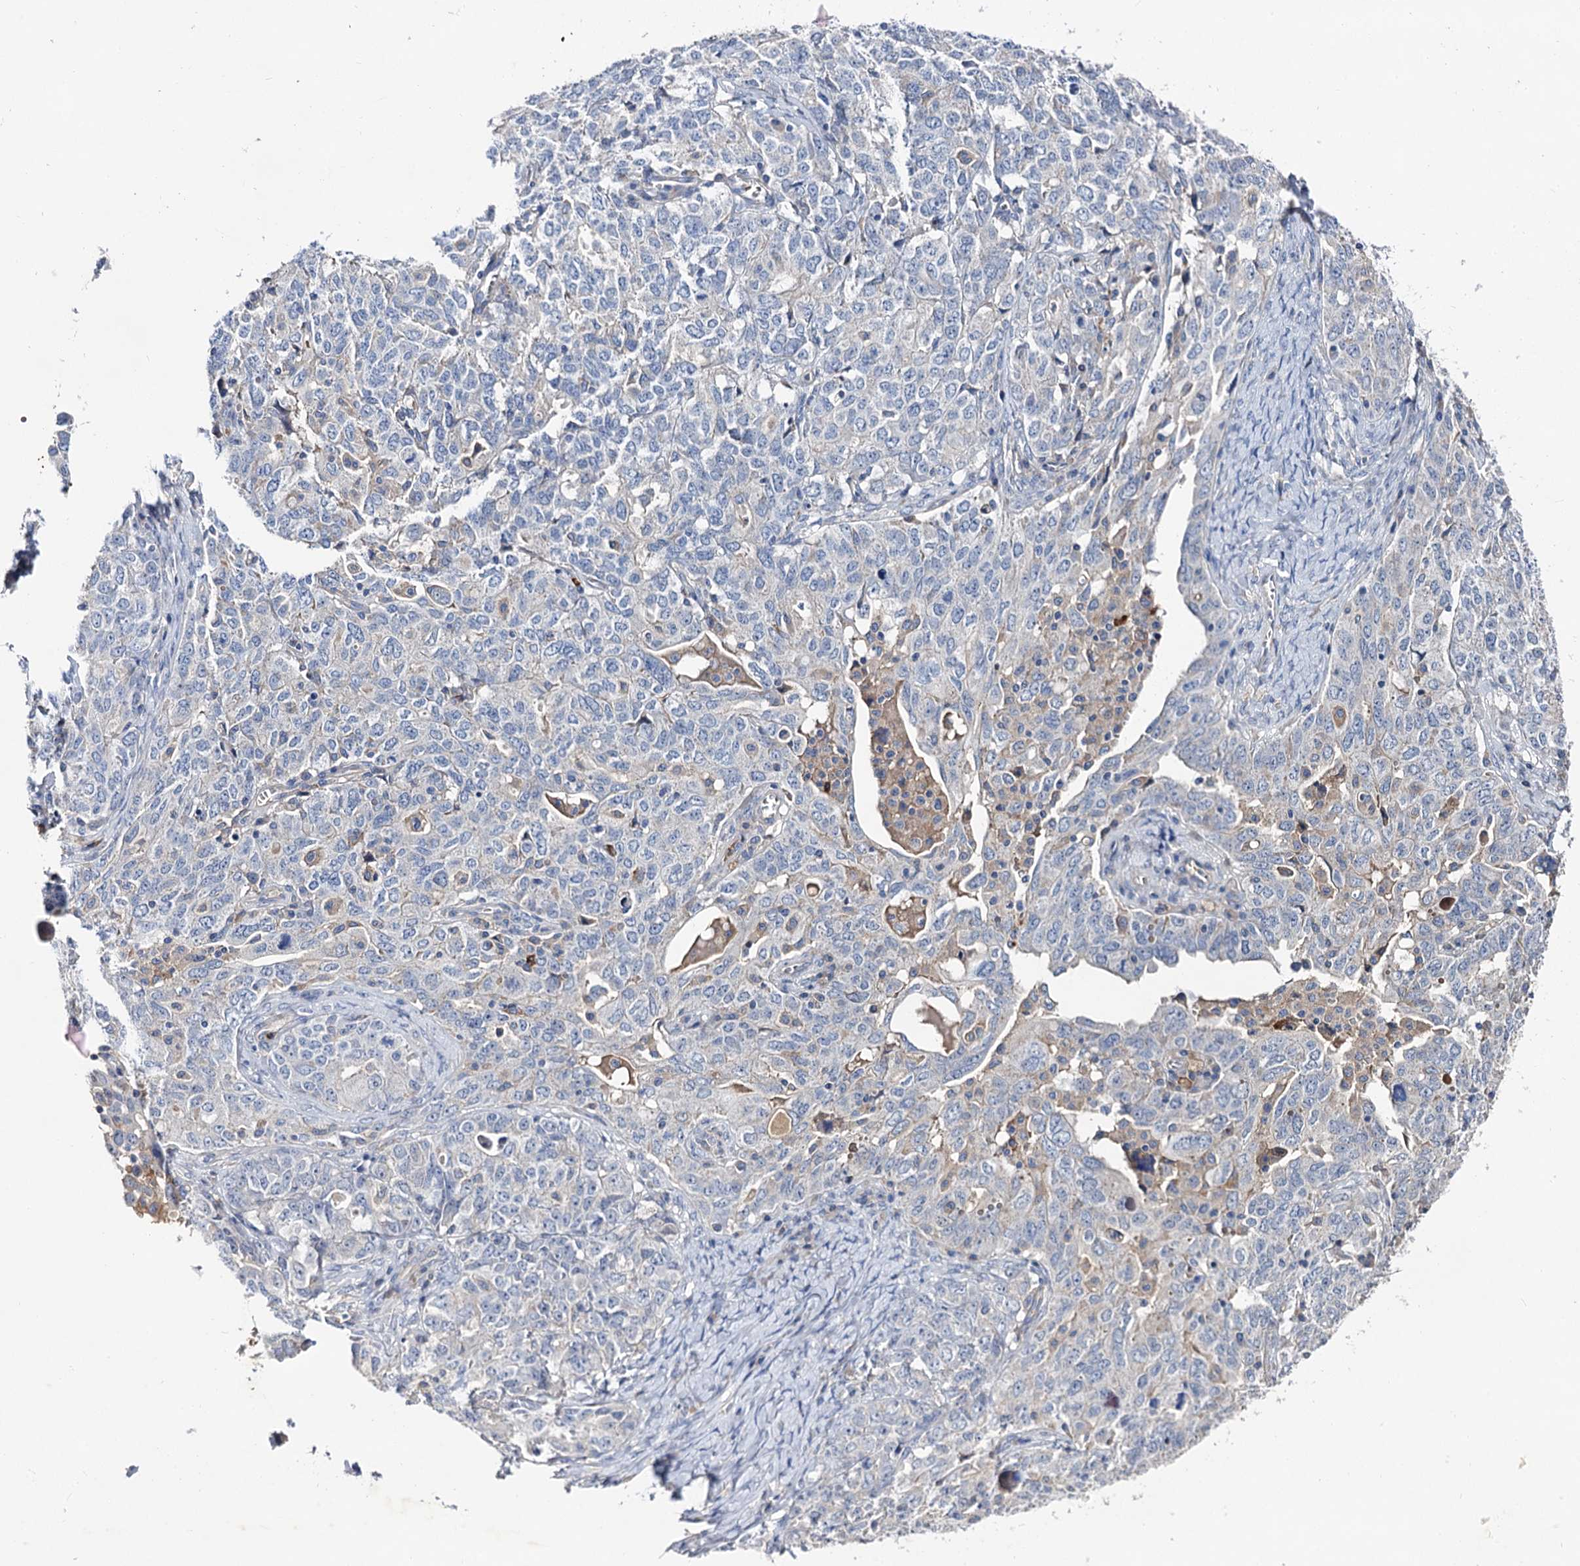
{"staining": {"intensity": "negative", "quantity": "none", "location": "none"}, "tissue": "ovarian cancer", "cell_type": "Tumor cells", "image_type": "cancer", "snomed": [{"axis": "morphology", "description": "Carcinoma, endometroid"}, {"axis": "topography", "description": "Ovary"}], "caption": "This photomicrograph is of ovarian cancer stained with immunohistochemistry to label a protein in brown with the nuclei are counter-stained blue. There is no staining in tumor cells.", "gene": "HVCN1", "patient": {"sex": "female", "age": 62}}